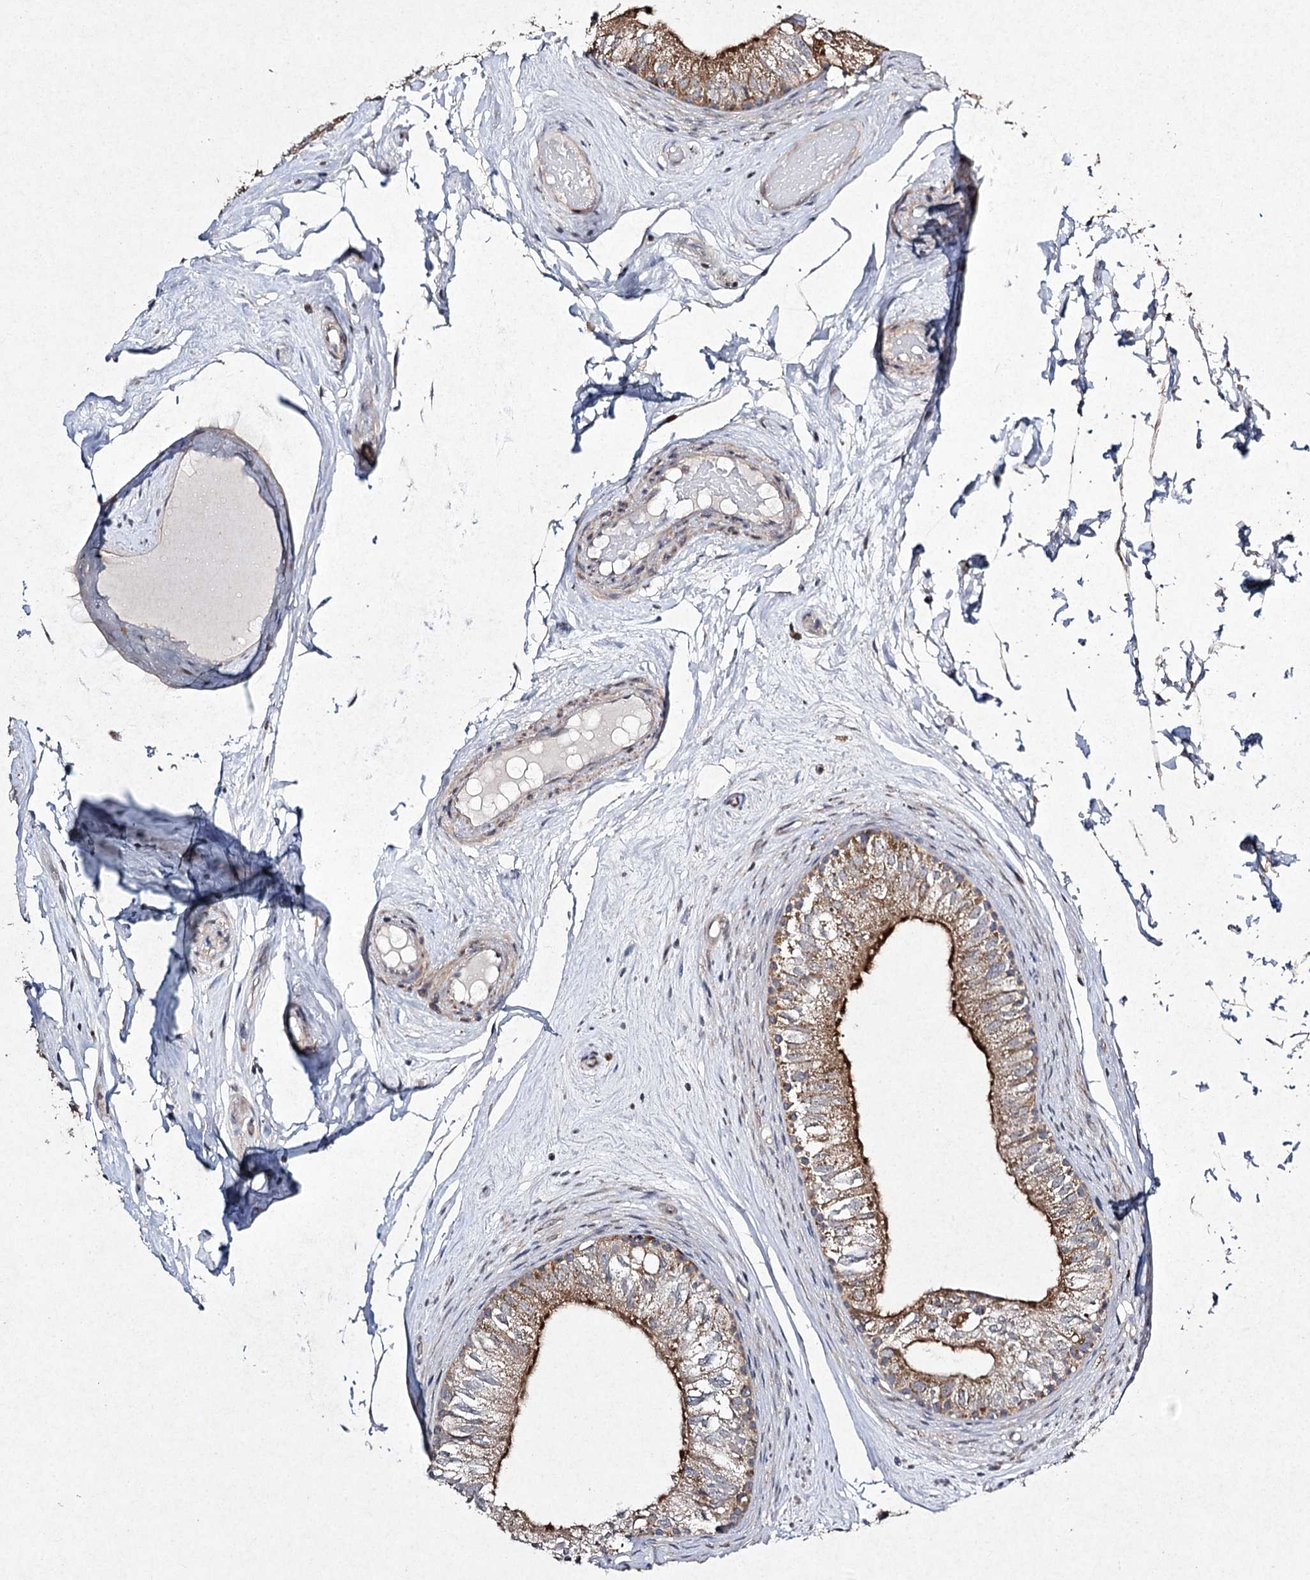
{"staining": {"intensity": "strong", "quantity": "25%-75%", "location": "cytoplasmic/membranous"}, "tissue": "epididymis", "cell_type": "Glandular cells", "image_type": "normal", "snomed": [{"axis": "morphology", "description": "Normal tissue, NOS"}, {"axis": "topography", "description": "Epididymis"}], "caption": "IHC image of normal epididymis: epididymis stained using IHC demonstrates high levels of strong protein expression localized specifically in the cytoplasmic/membranous of glandular cells, appearing as a cytoplasmic/membranous brown color.", "gene": "FANCL", "patient": {"sex": "male", "age": 79}}